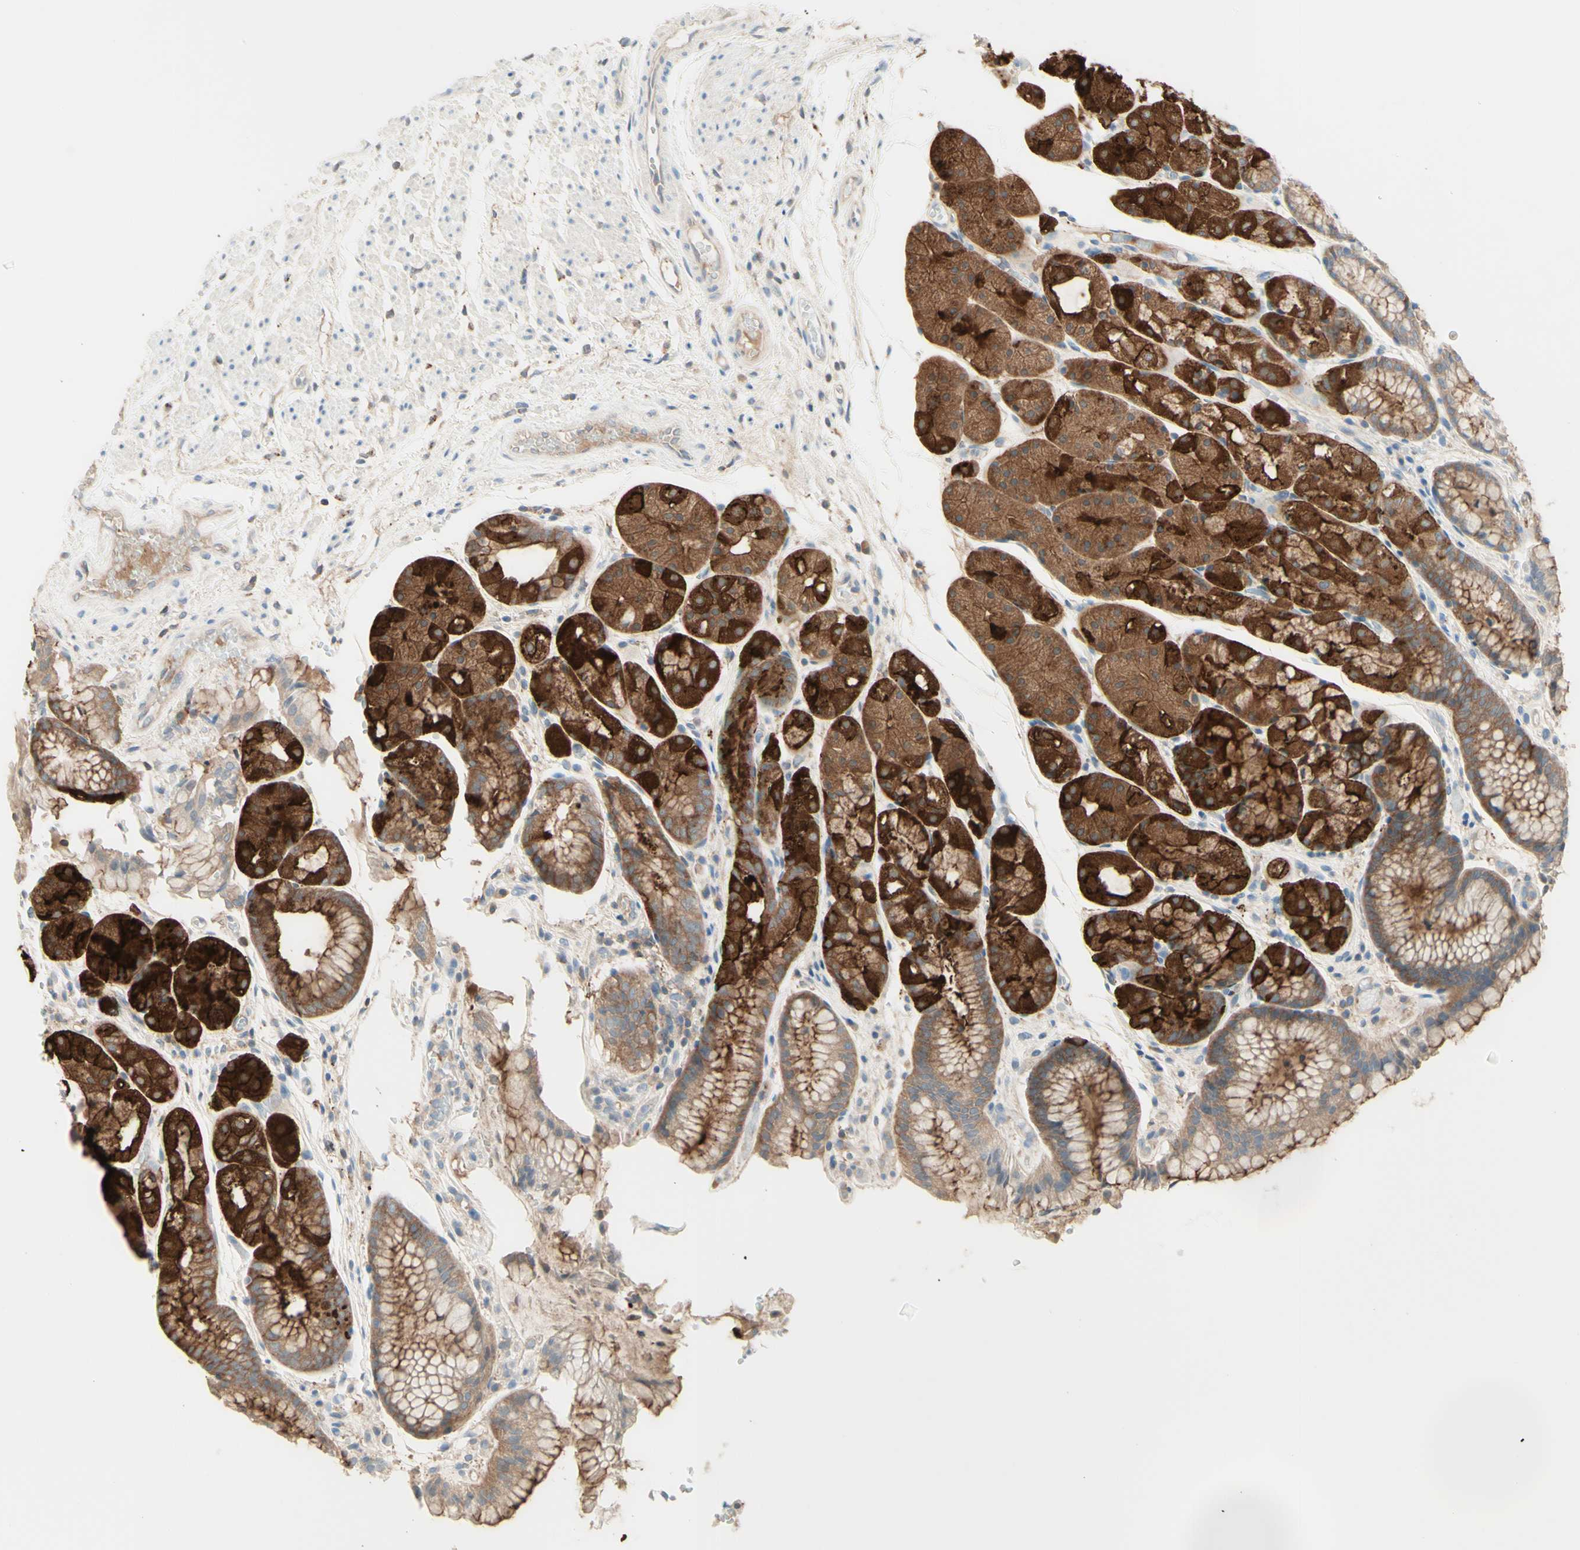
{"staining": {"intensity": "strong", "quantity": ">75%", "location": "cytoplasmic/membranous"}, "tissue": "stomach", "cell_type": "Glandular cells", "image_type": "normal", "snomed": [{"axis": "morphology", "description": "Normal tissue, NOS"}, {"axis": "topography", "description": "Stomach, upper"}], "caption": "High-power microscopy captured an immunohistochemistry photomicrograph of normal stomach, revealing strong cytoplasmic/membranous staining in about >75% of glandular cells.", "gene": "MTM1", "patient": {"sex": "male", "age": 72}}